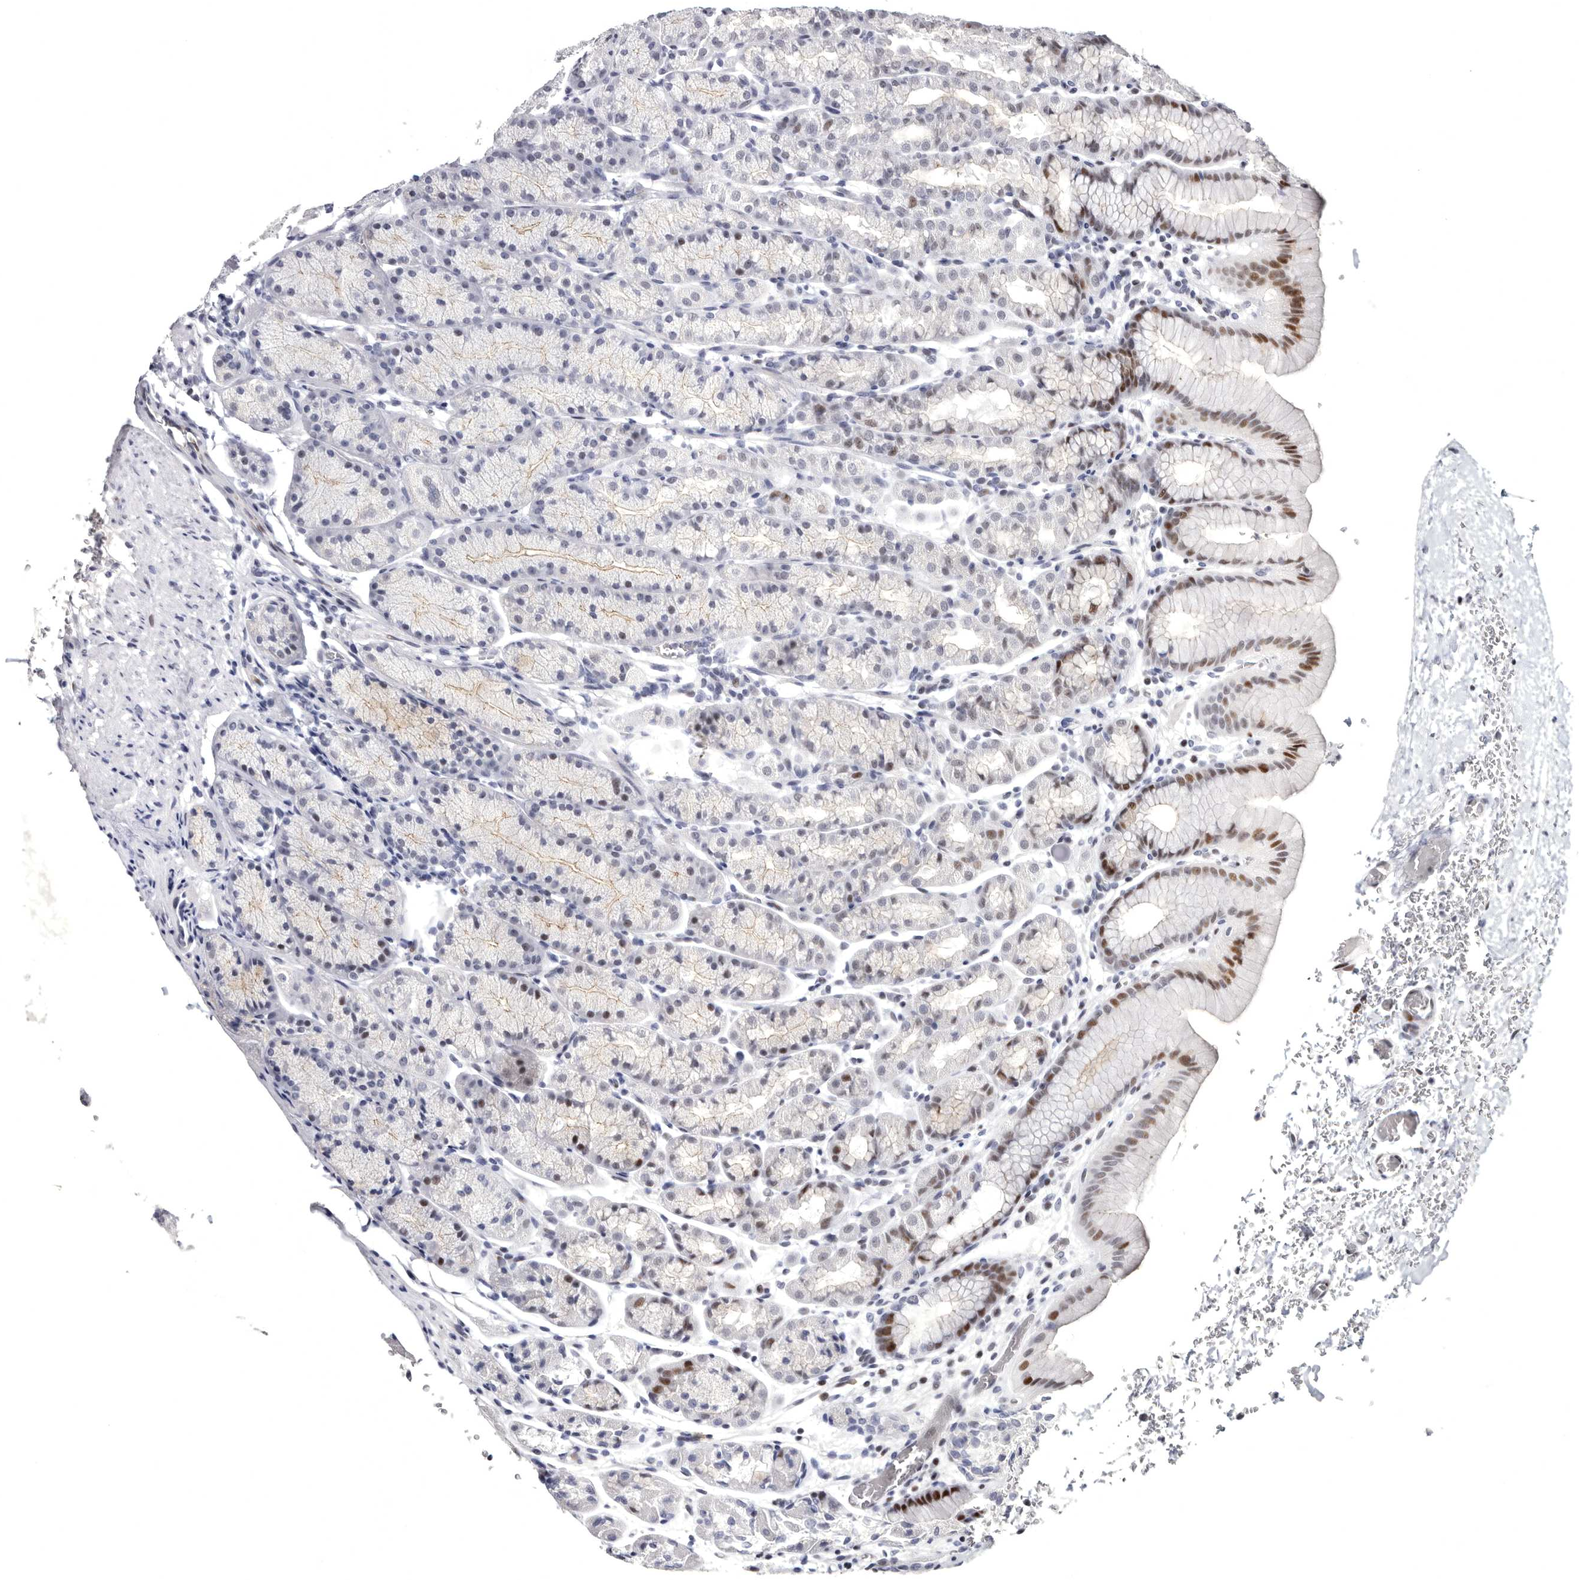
{"staining": {"intensity": "moderate", "quantity": "<25%", "location": "nuclear"}, "tissue": "stomach", "cell_type": "Glandular cells", "image_type": "normal", "snomed": [{"axis": "morphology", "description": "Normal tissue, NOS"}, {"axis": "topography", "description": "Stomach"}], "caption": "Immunohistochemistry (IHC) micrograph of unremarkable stomach: human stomach stained using immunohistochemistry (IHC) demonstrates low levels of moderate protein expression localized specifically in the nuclear of glandular cells, appearing as a nuclear brown color.", "gene": "WRAP73", "patient": {"sex": "male", "age": 42}}